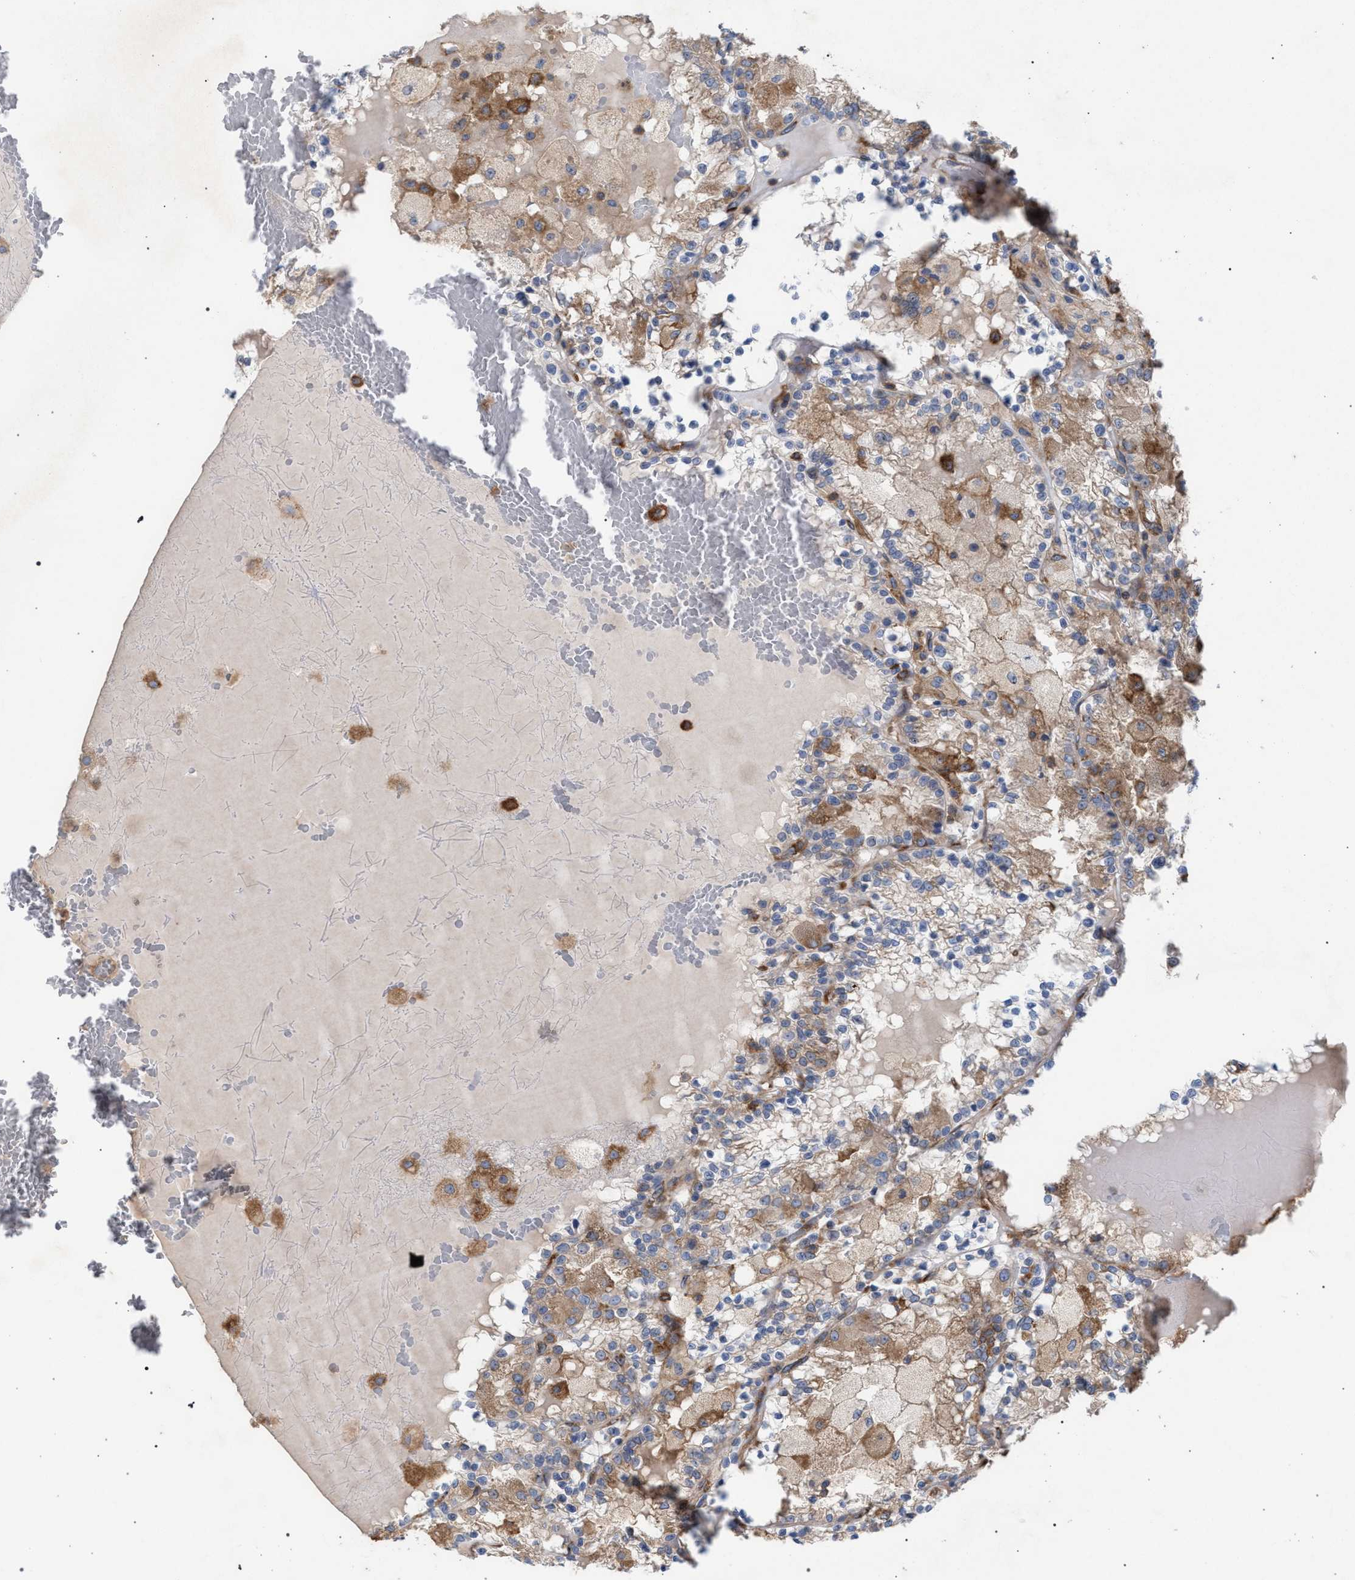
{"staining": {"intensity": "moderate", "quantity": ">75%", "location": "cytoplasmic/membranous"}, "tissue": "renal cancer", "cell_type": "Tumor cells", "image_type": "cancer", "snomed": [{"axis": "morphology", "description": "Adenocarcinoma, NOS"}, {"axis": "topography", "description": "Kidney"}], "caption": "Protein staining by immunohistochemistry (IHC) exhibits moderate cytoplasmic/membranous staining in approximately >75% of tumor cells in renal cancer. (brown staining indicates protein expression, while blue staining denotes nuclei).", "gene": "CDR2L", "patient": {"sex": "female", "age": 56}}